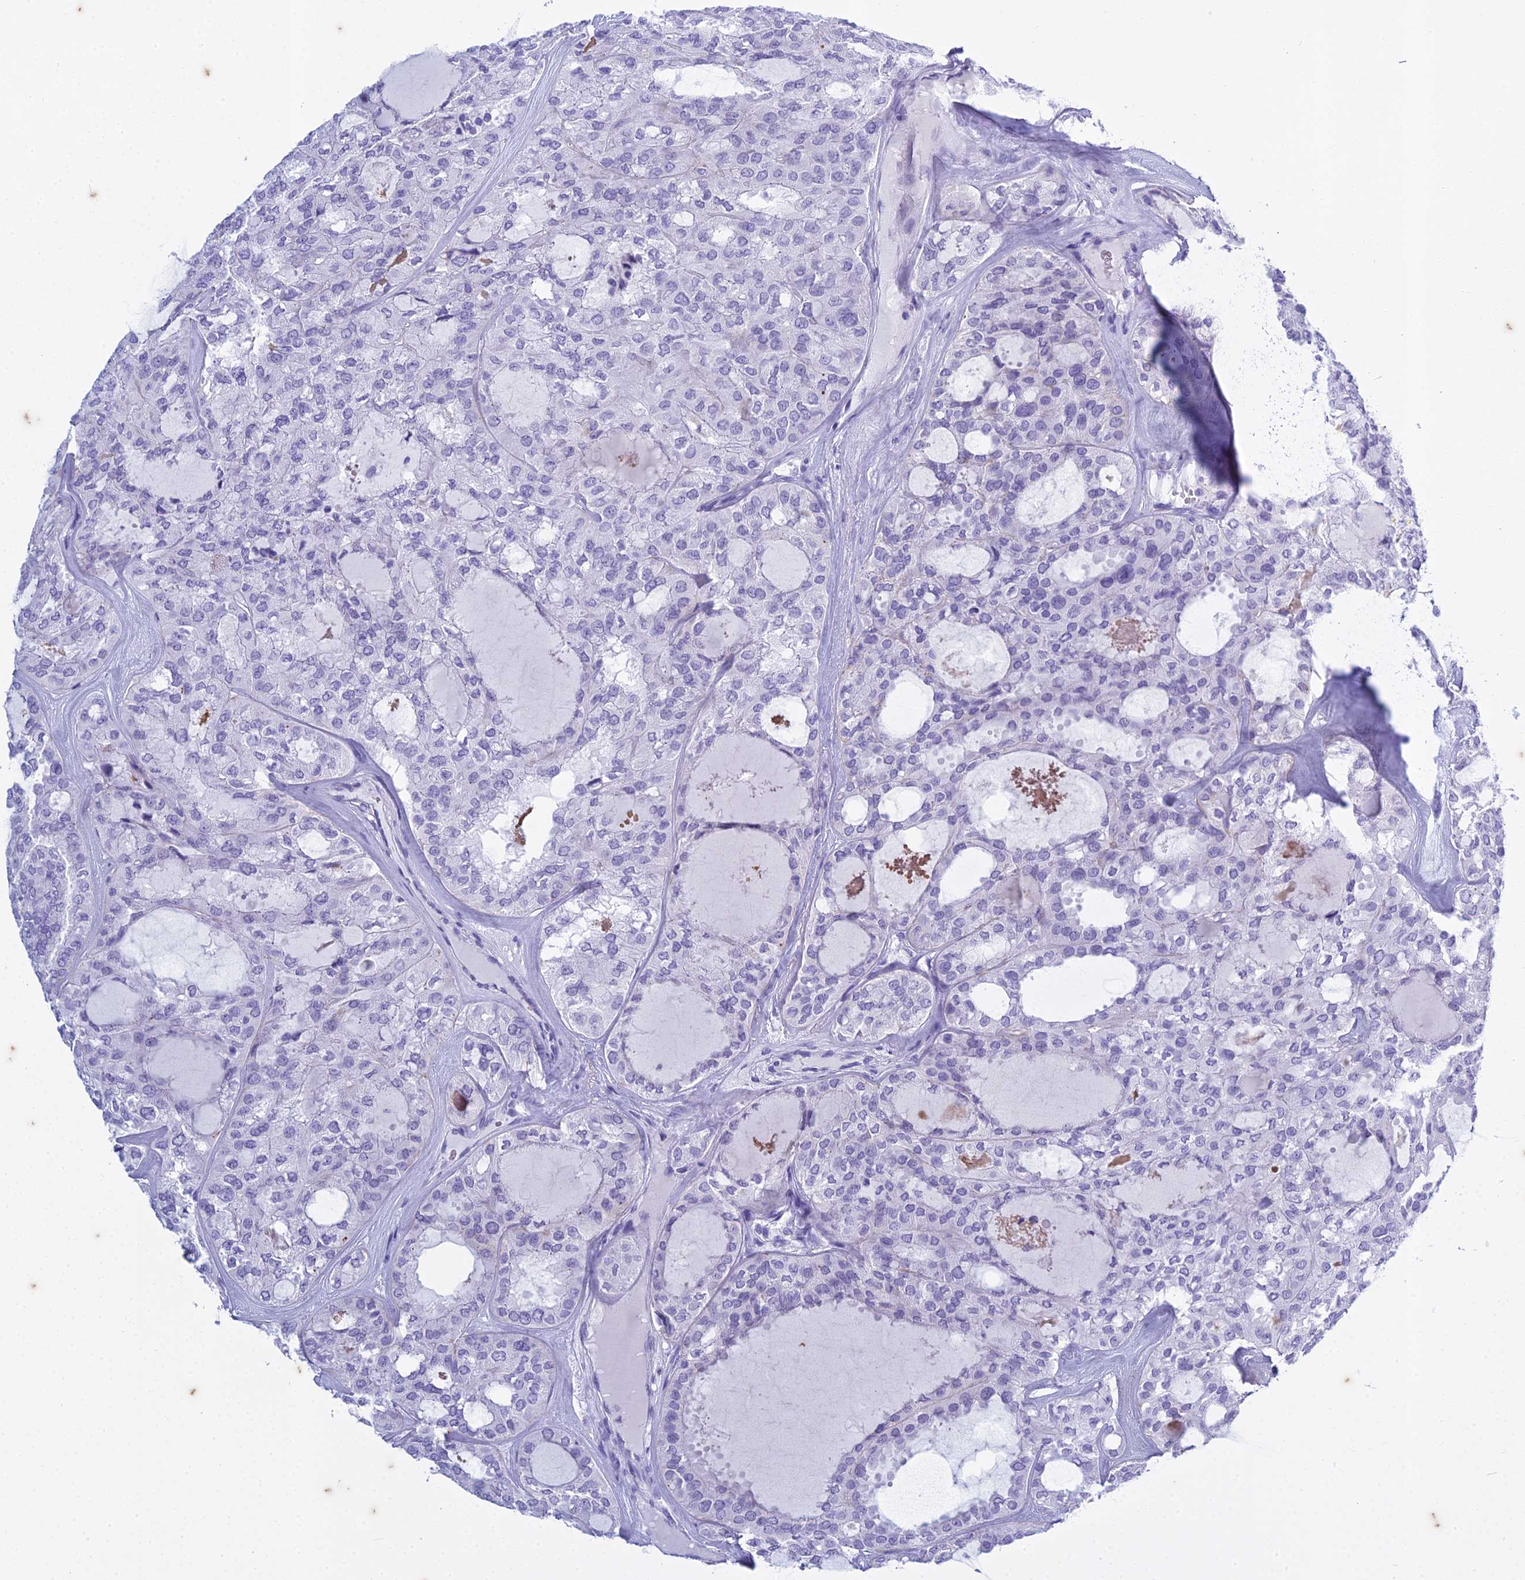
{"staining": {"intensity": "negative", "quantity": "none", "location": "none"}, "tissue": "thyroid cancer", "cell_type": "Tumor cells", "image_type": "cancer", "snomed": [{"axis": "morphology", "description": "Follicular adenoma carcinoma, NOS"}, {"axis": "topography", "description": "Thyroid gland"}], "caption": "High power microscopy histopathology image of an IHC micrograph of thyroid cancer (follicular adenoma carcinoma), revealing no significant expression in tumor cells.", "gene": "HMGB4", "patient": {"sex": "male", "age": 75}}